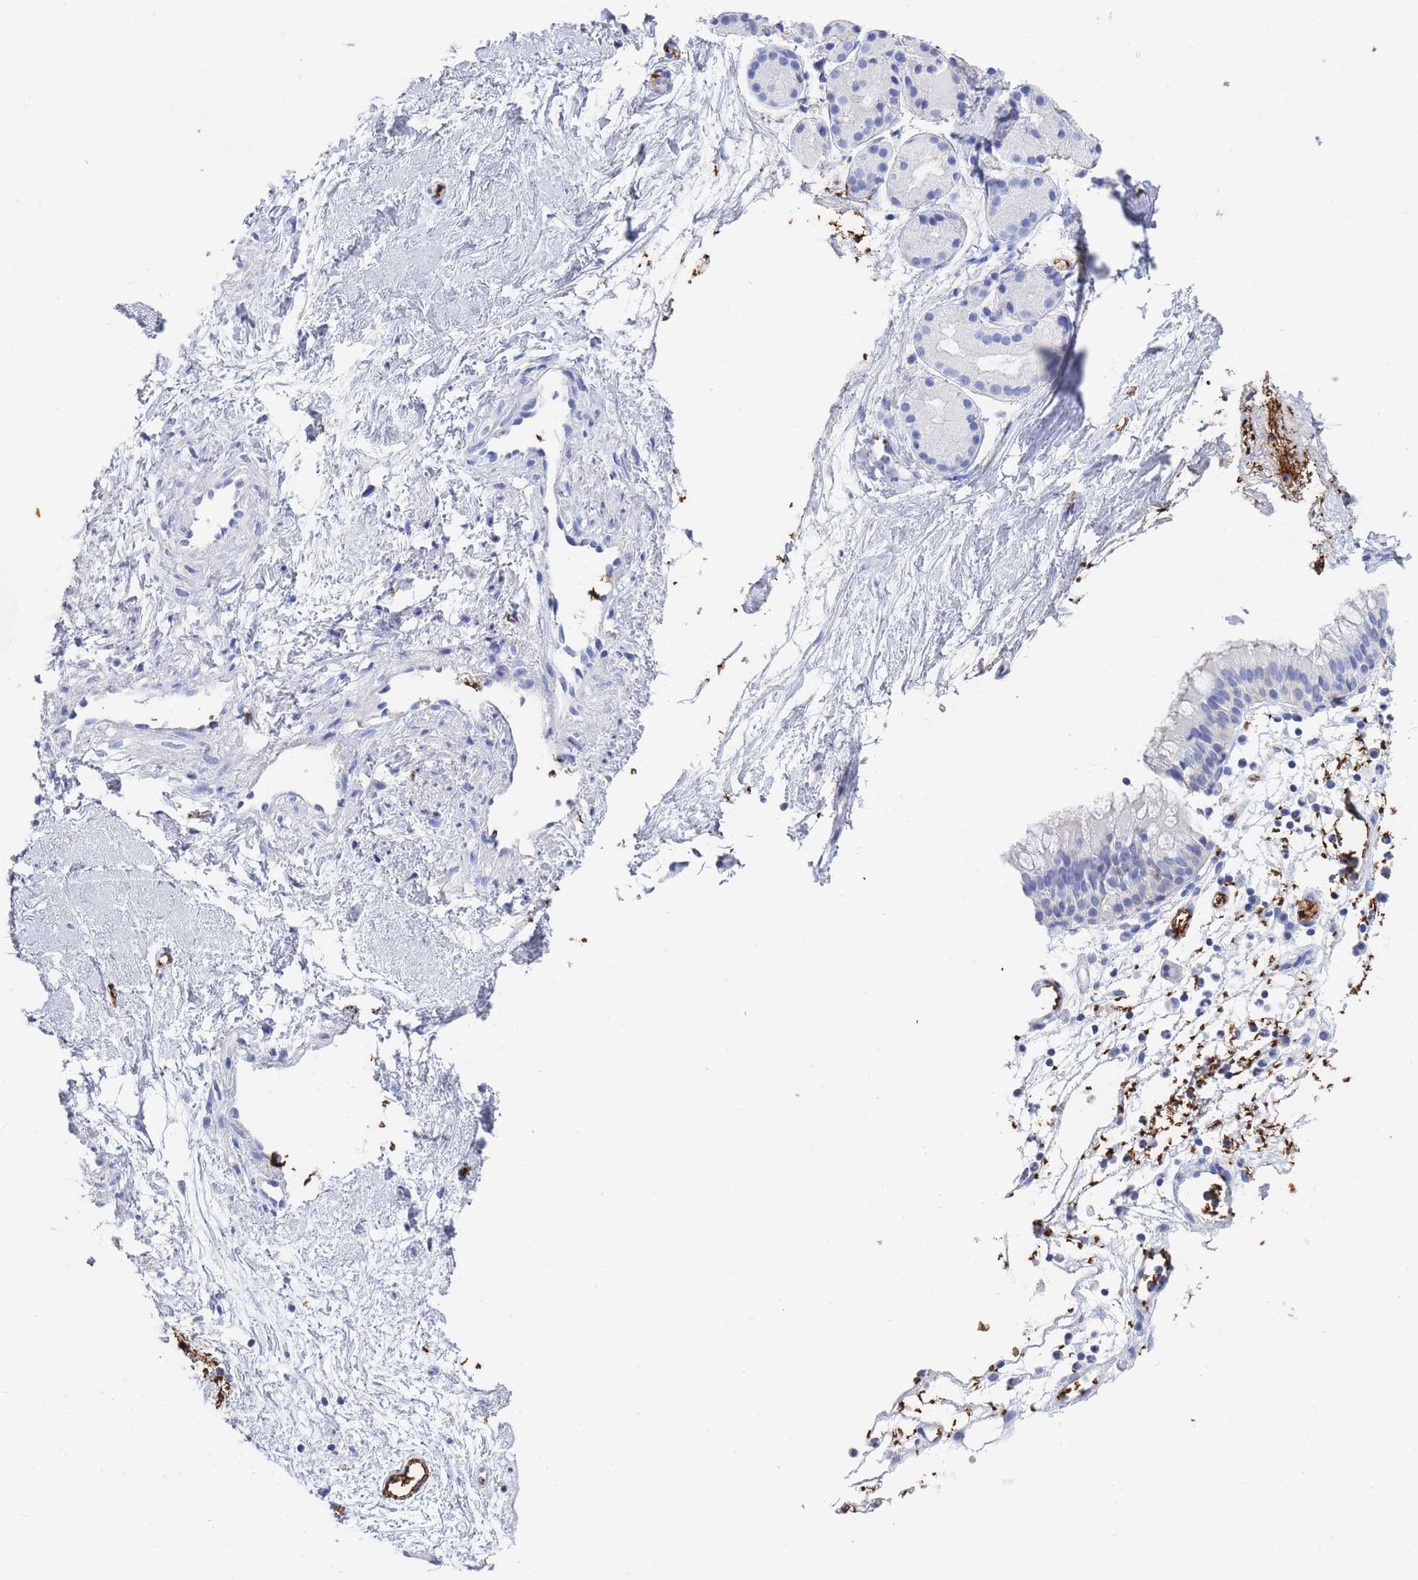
{"staining": {"intensity": "negative", "quantity": "none", "location": "none"}, "tissue": "nasopharynx", "cell_type": "Respiratory epithelial cells", "image_type": "normal", "snomed": [{"axis": "morphology", "description": "Normal tissue, NOS"}, {"axis": "topography", "description": "Nasopharynx"}], "caption": "IHC photomicrograph of benign human nasopharynx stained for a protein (brown), which displays no positivity in respiratory epithelial cells.", "gene": "SLC2A1", "patient": {"sex": "male", "age": 82}}